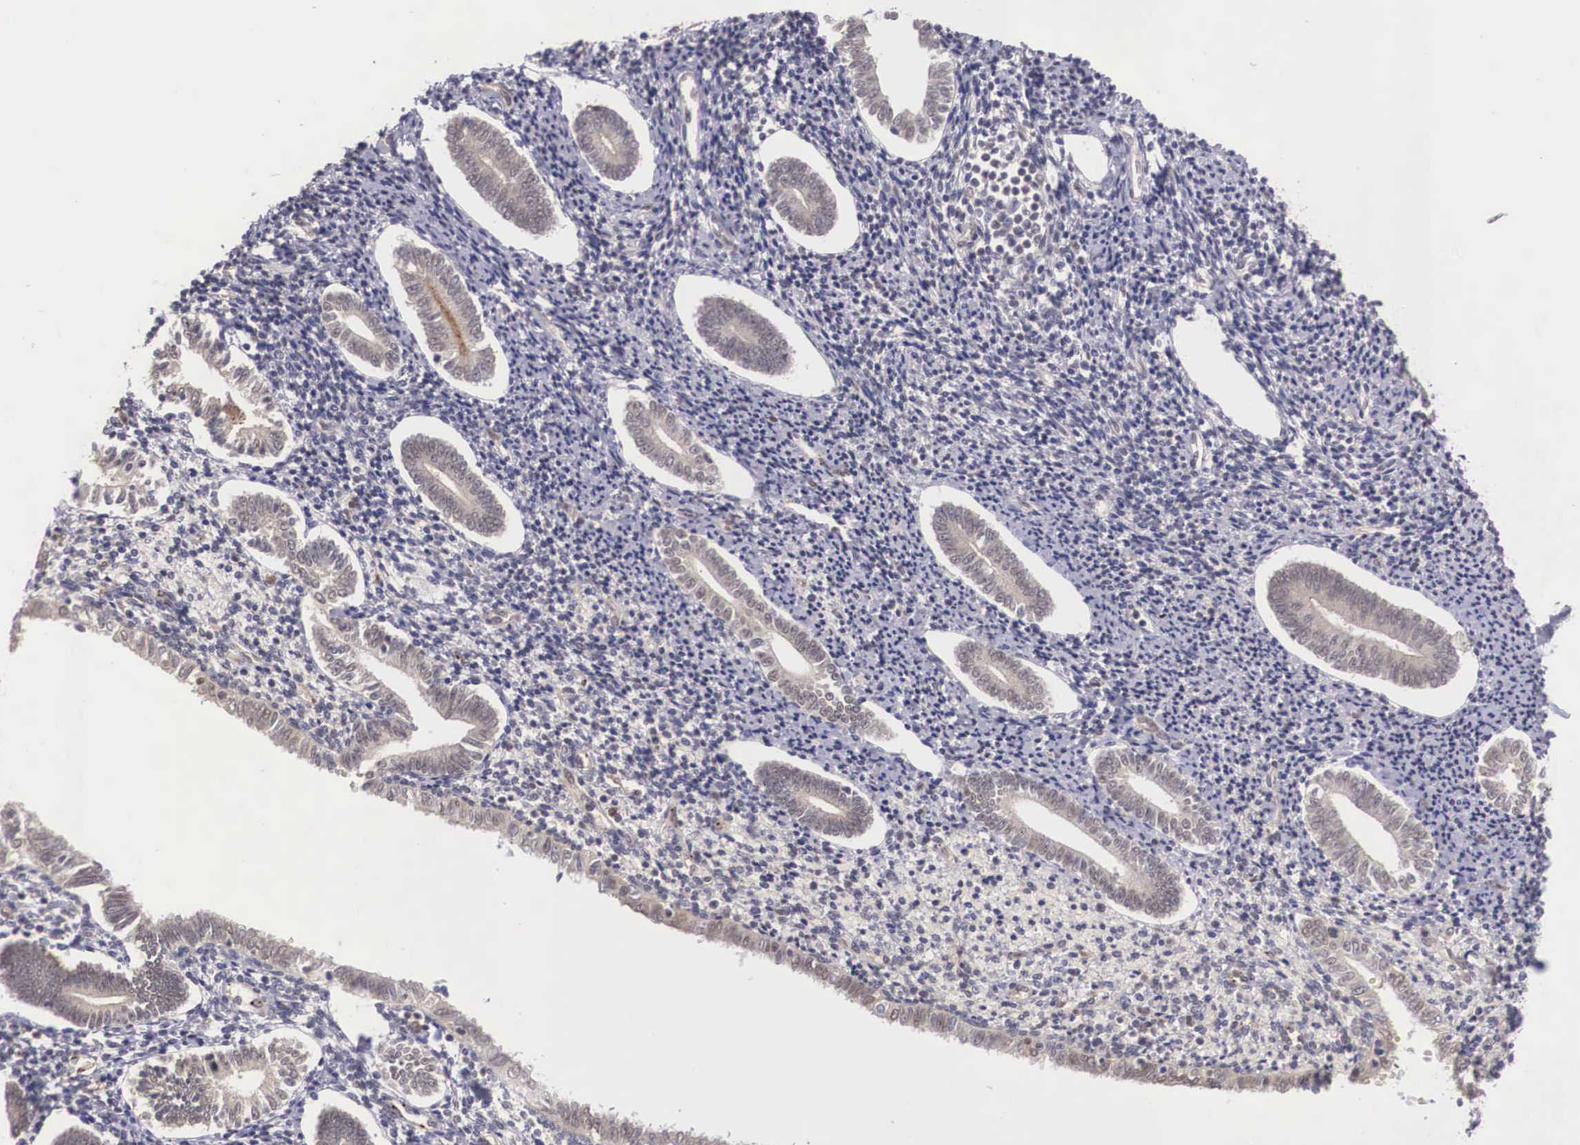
{"staining": {"intensity": "negative", "quantity": "none", "location": "none"}, "tissue": "endometrium", "cell_type": "Cells in endometrial stroma", "image_type": "normal", "snomed": [{"axis": "morphology", "description": "Normal tissue, NOS"}, {"axis": "topography", "description": "Endometrium"}], "caption": "Micrograph shows no significant protein expression in cells in endometrial stroma of unremarkable endometrium.", "gene": "VASH1", "patient": {"sex": "female", "age": 52}}